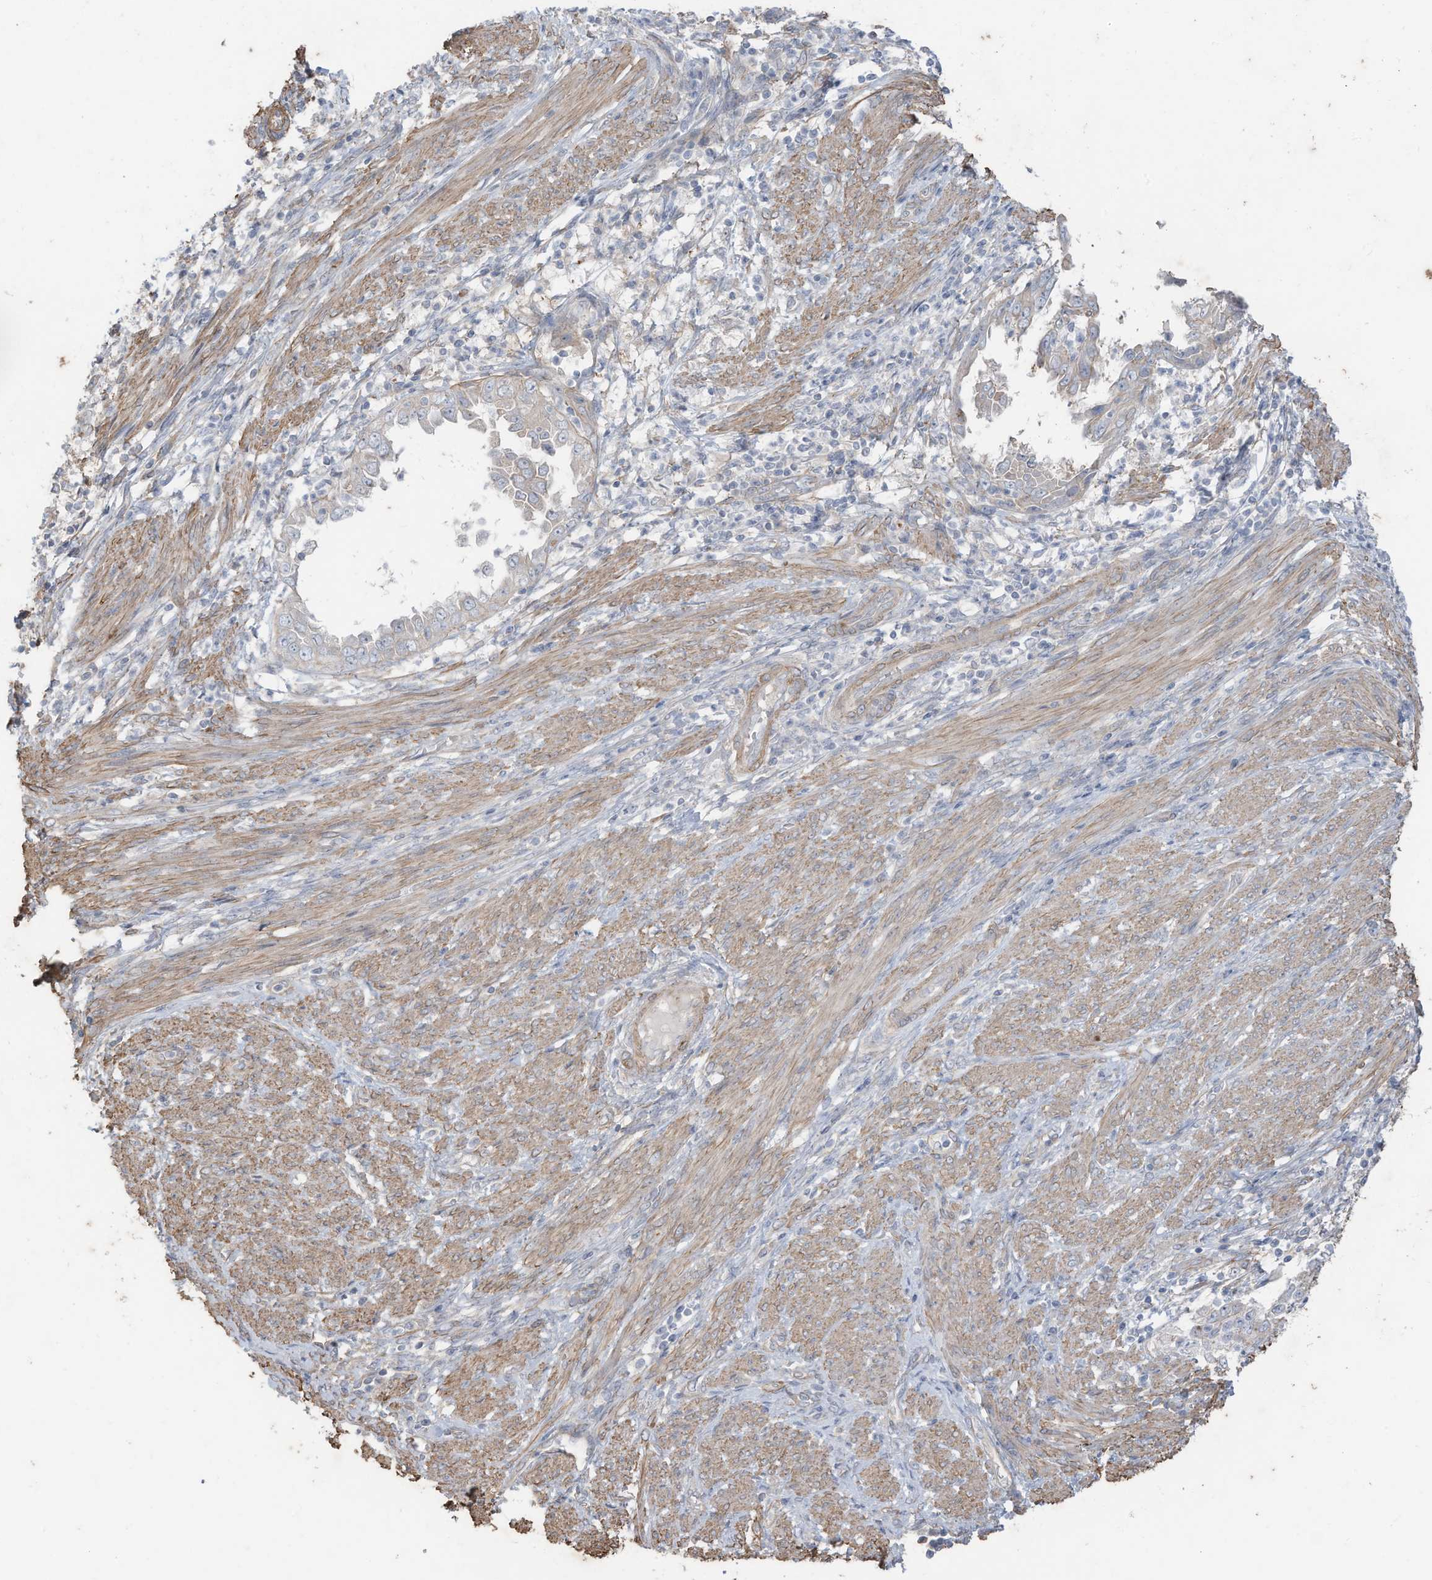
{"staining": {"intensity": "negative", "quantity": "none", "location": "none"}, "tissue": "endometrial cancer", "cell_type": "Tumor cells", "image_type": "cancer", "snomed": [{"axis": "morphology", "description": "Adenocarcinoma, NOS"}, {"axis": "topography", "description": "Endometrium"}], "caption": "This image is of endometrial adenocarcinoma stained with immunohistochemistry (IHC) to label a protein in brown with the nuclei are counter-stained blue. There is no positivity in tumor cells. (Immunohistochemistry, brightfield microscopy, high magnification).", "gene": "SLC17A7", "patient": {"sex": "female", "age": 85}}